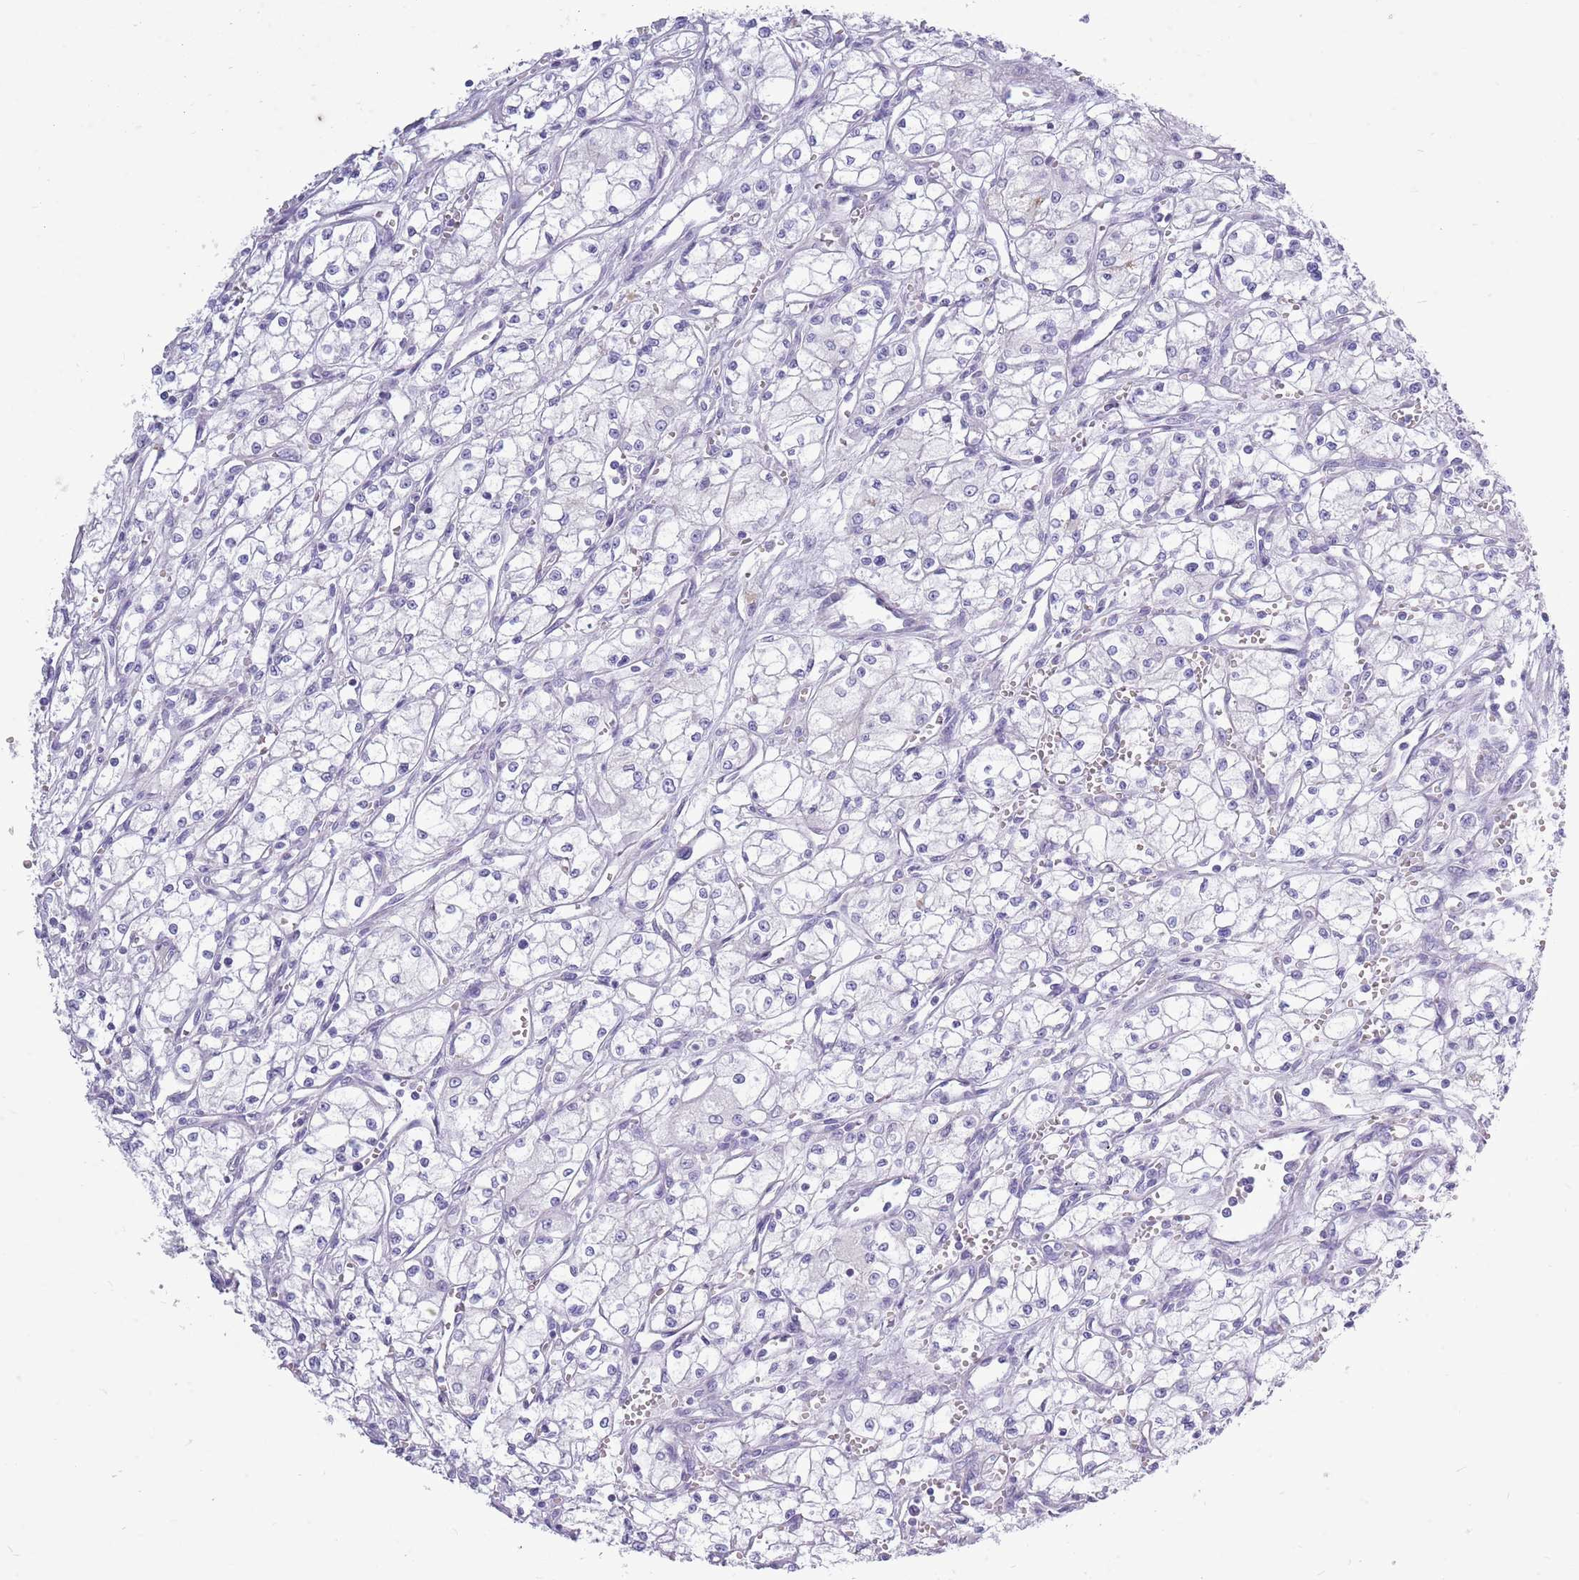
{"staining": {"intensity": "negative", "quantity": "none", "location": "none"}, "tissue": "renal cancer", "cell_type": "Tumor cells", "image_type": "cancer", "snomed": [{"axis": "morphology", "description": "Adenocarcinoma, NOS"}, {"axis": "topography", "description": "Kidney"}], "caption": "High magnification brightfield microscopy of renal cancer (adenocarcinoma) stained with DAB (brown) and counterstained with hematoxylin (blue): tumor cells show no significant positivity.", "gene": "ZNF425", "patient": {"sex": "male", "age": 59}}